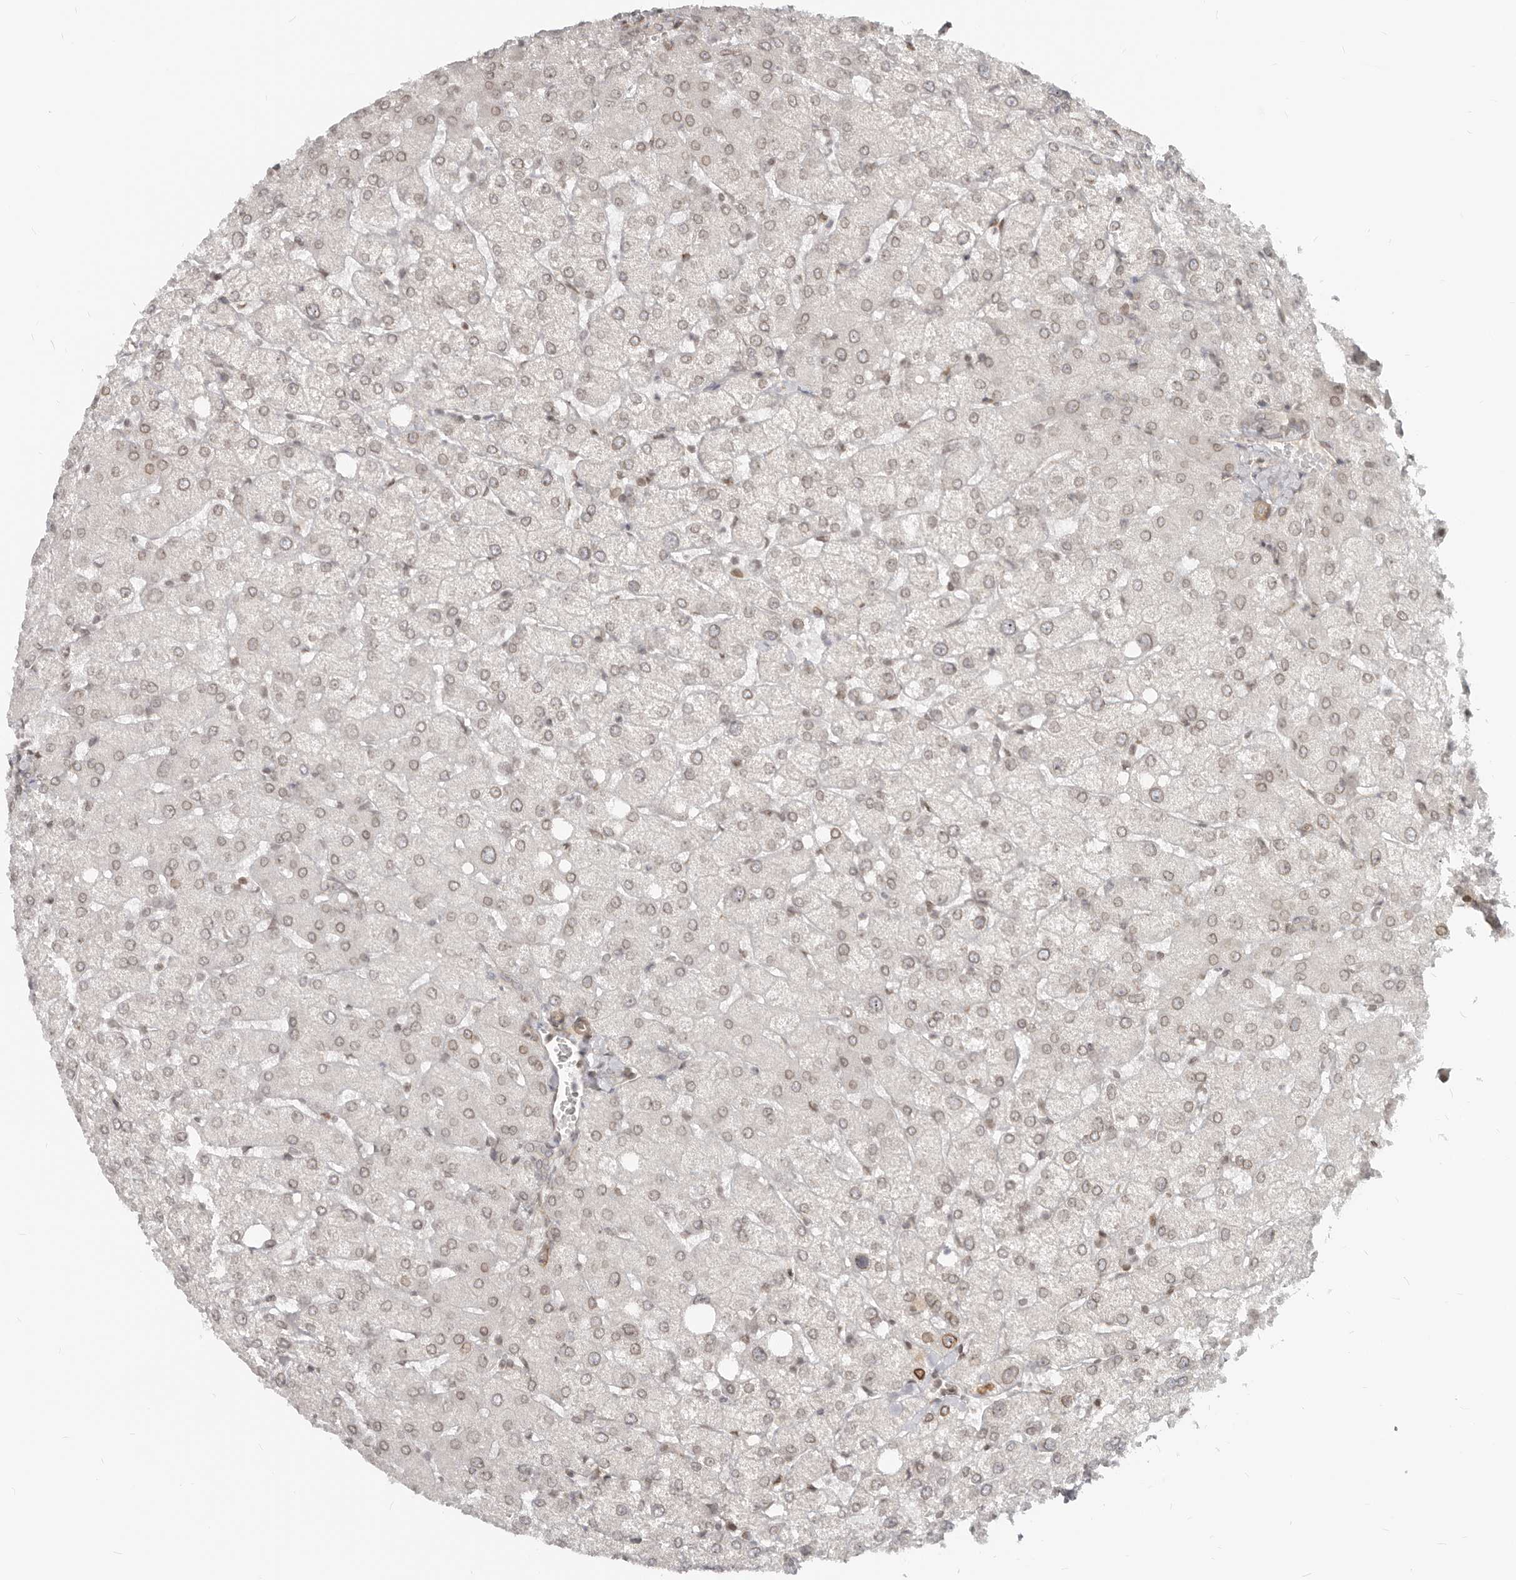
{"staining": {"intensity": "negative", "quantity": "none", "location": "none"}, "tissue": "liver", "cell_type": "Cholangiocytes", "image_type": "normal", "snomed": [{"axis": "morphology", "description": "Normal tissue, NOS"}, {"axis": "topography", "description": "Liver"}], "caption": "Human liver stained for a protein using immunohistochemistry (IHC) displays no staining in cholangiocytes.", "gene": "NUP153", "patient": {"sex": "female", "age": 54}}